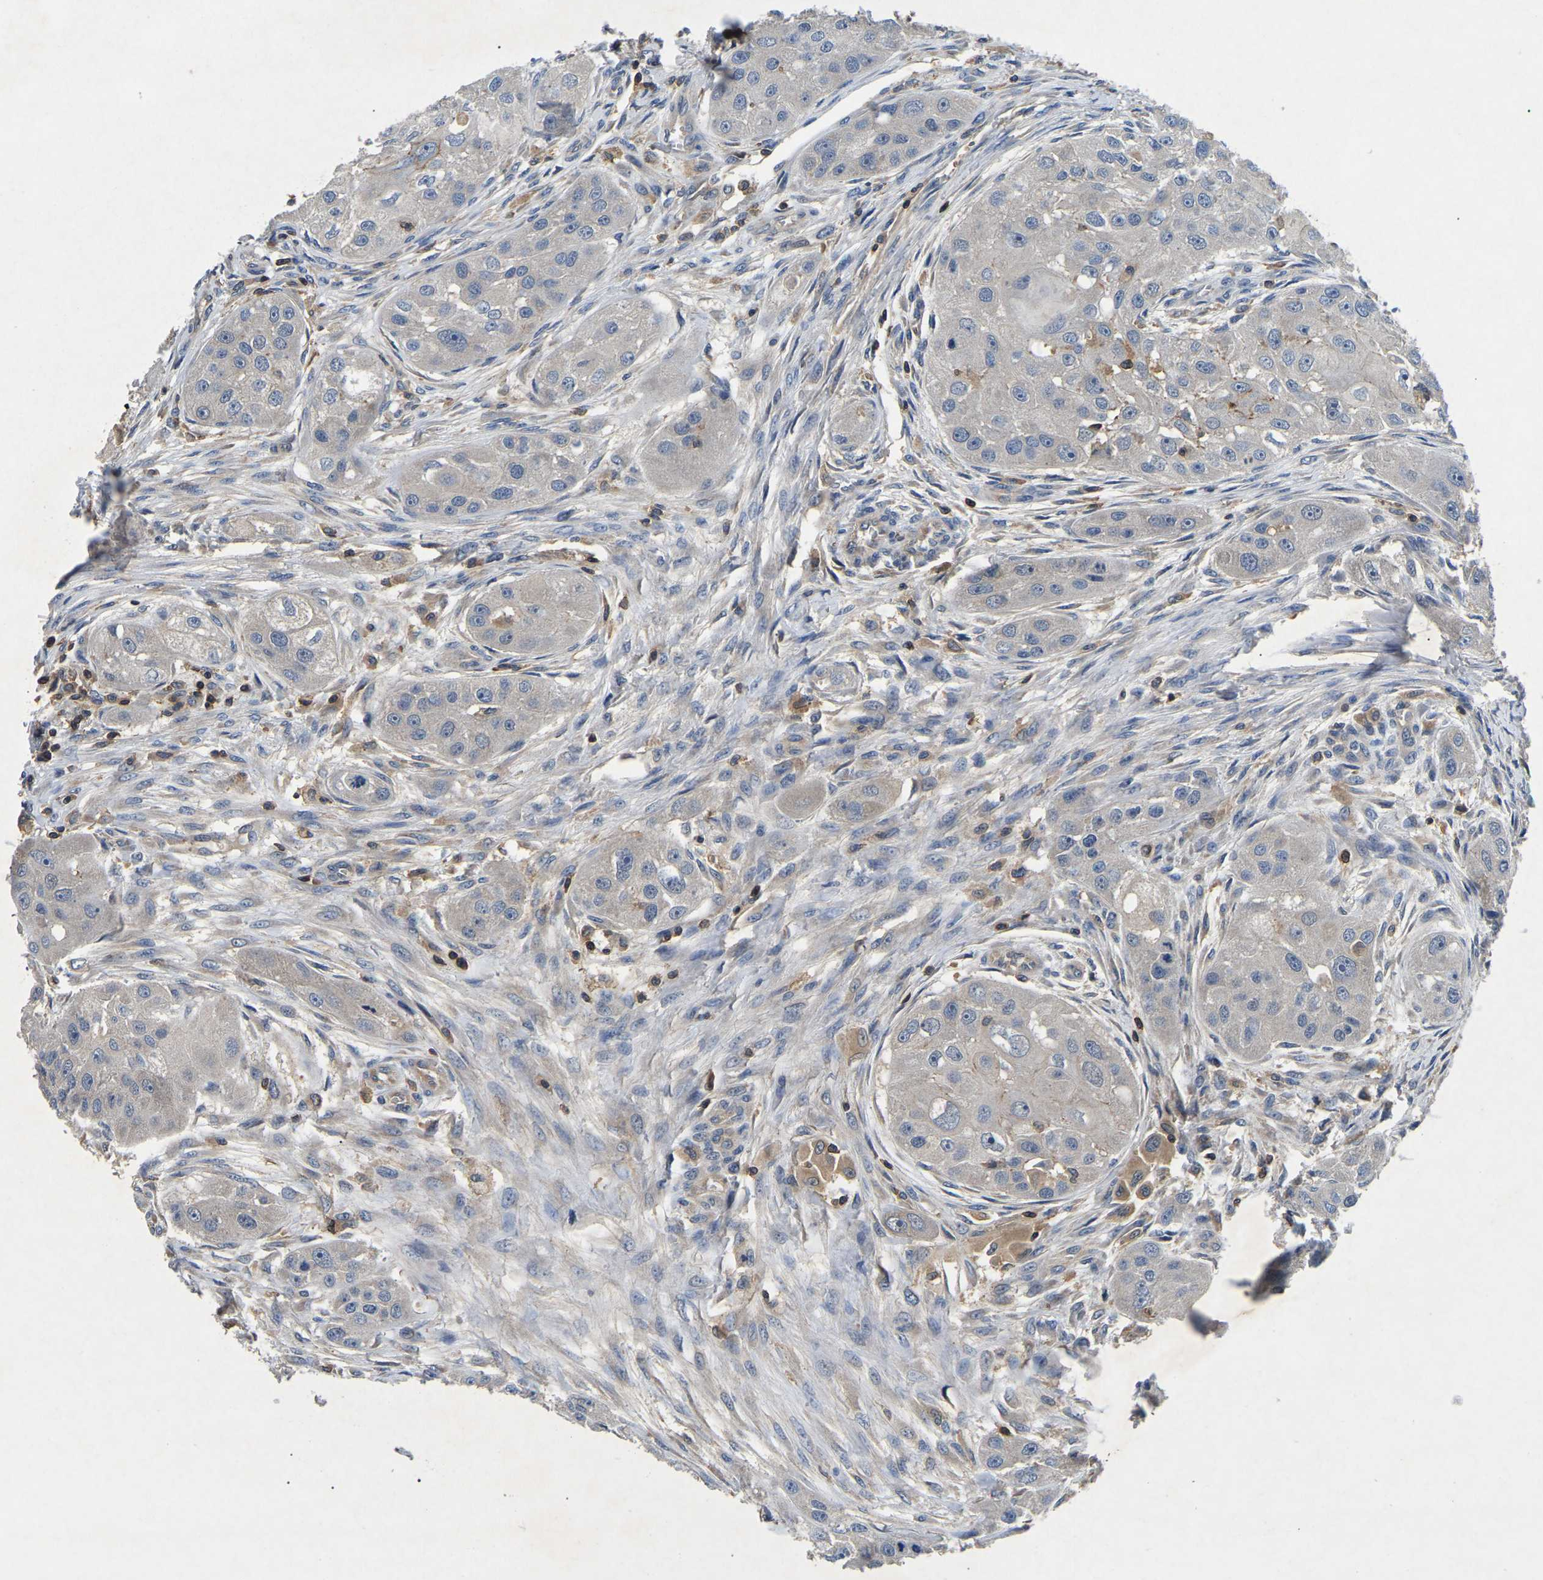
{"staining": {"intensity": "negative", "quantity": "none", "location": "none"}, "tissue": "head and neck cancer", "cell_type": "Tumor cells", "image_type": "cancer", "snomed": [{"axis": "morphology", "description": "Normal tissue, NOS"}, {"axis": "morphology", "description": "Squamous cell carcinoma, NOS"}, {"axis": "topography", "description": "Skeletal muscle"}, {"axis": "topography", "description": "Head-Neck"}], "caption": "Protein analysis of head and neck cancer displays no significant positivity in tumor cells. The staining is performed using DAB brown chromogen with nuclei counter-stained in using hematoxylin.", "gene": "SMPD2", "patient": {"sex": "male", "age": 51}}